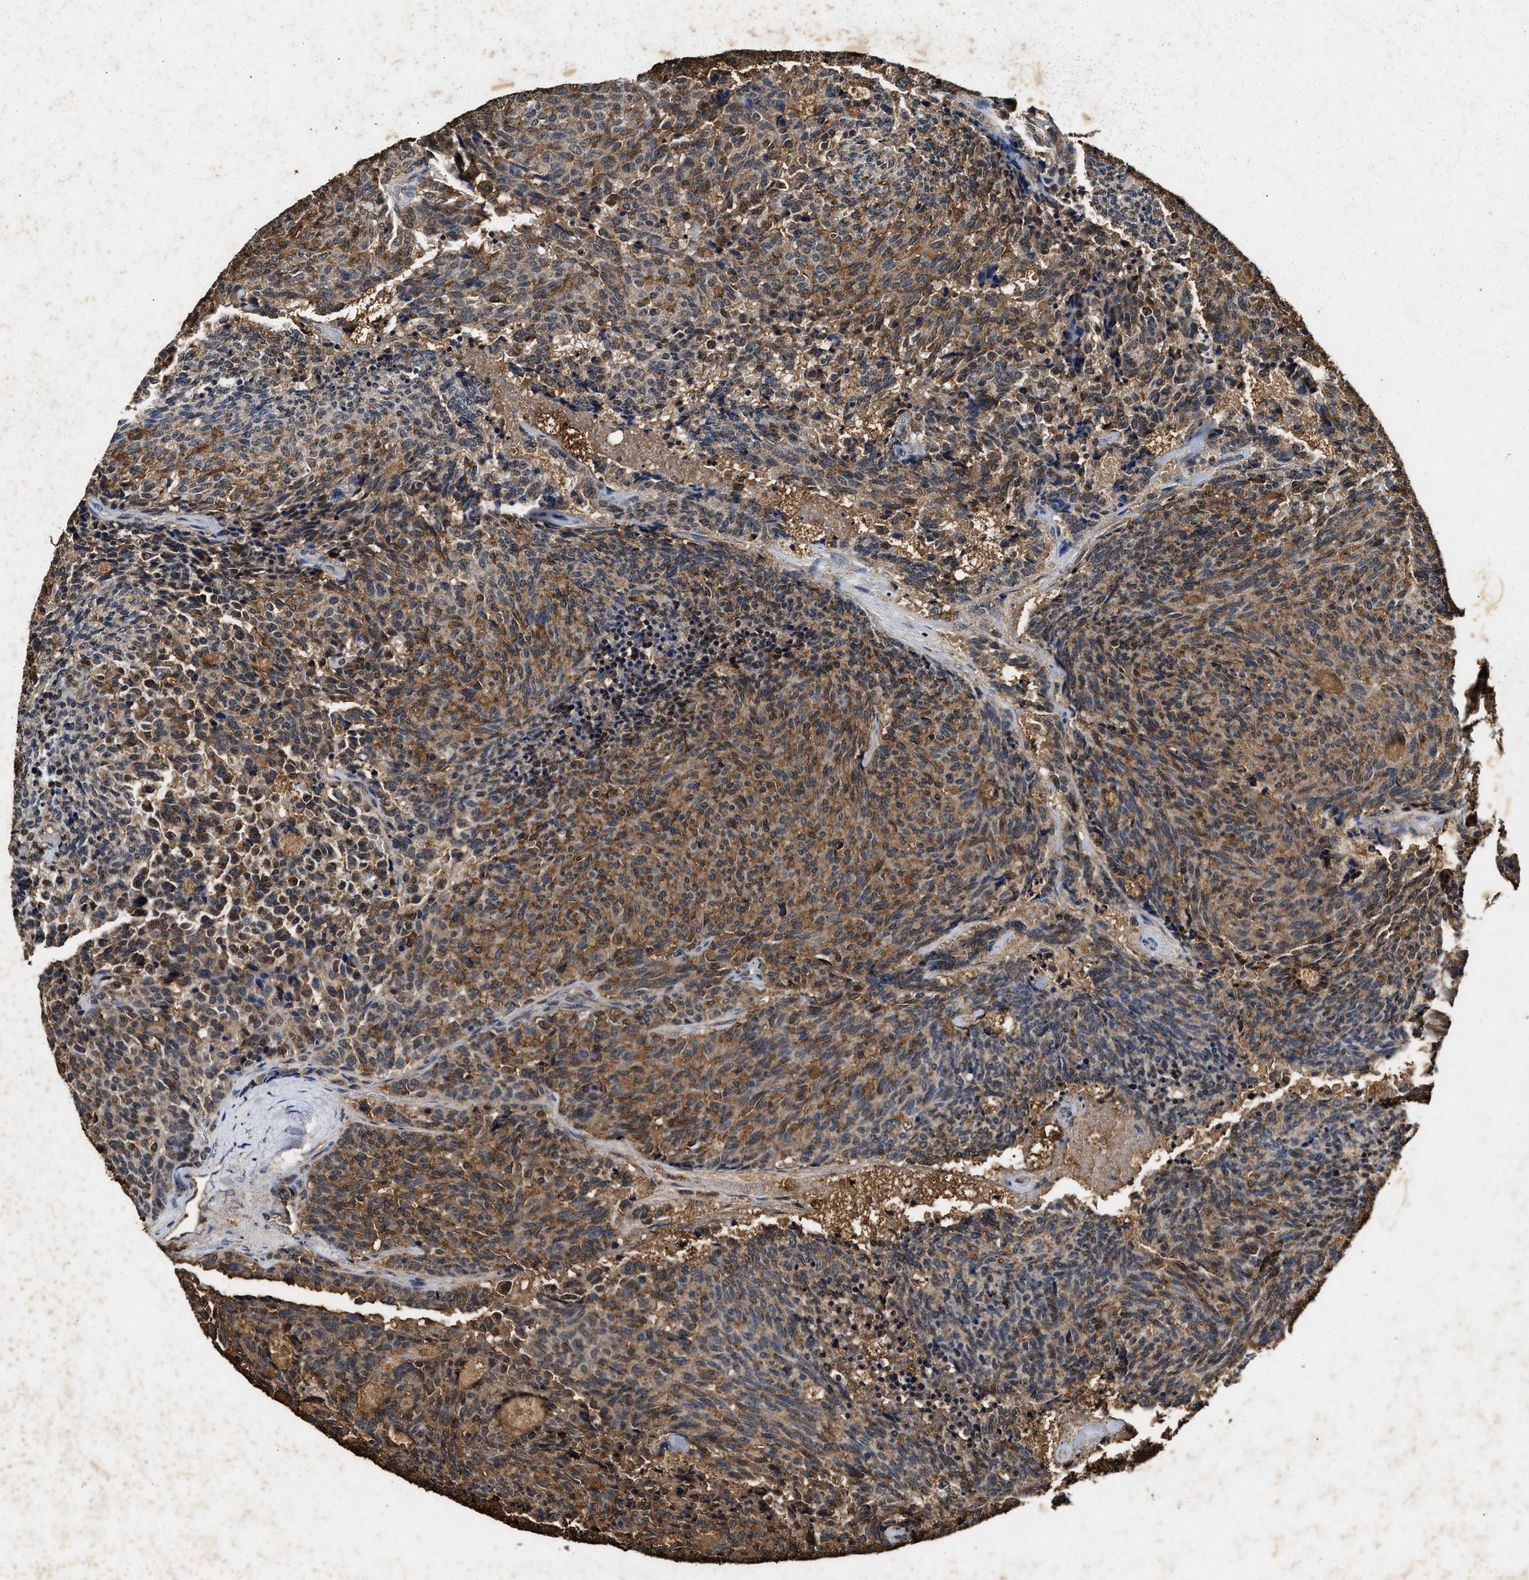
{"staining": {"intensity": "moderate", "quantity": ">75%", "location": "cytoplasmic/membranous"}, "tissue": "carcinoid", "cell_type": "Tumor cells", "image_type": "cancer", "snomed": [{"axis": "morphology", "description": "Carcinoid, malignant, NOS"}, {"axis": "topography", "description": "Pancreas"}], "caption": "High-magnification brightfield microscopy of carcinoid stained with DAB (brown) and counterstained with hematoxylin (blue). tumor cells exhibit moderate cytoplasmic/membranous expression is present in approximately>75% of cells. (DAB (3,3'-diaminobenzidine) IHC with brightfield microscopy, high magnification).", "gene": "ACOX1", "patient": {"sex": "female", "age": 54}}